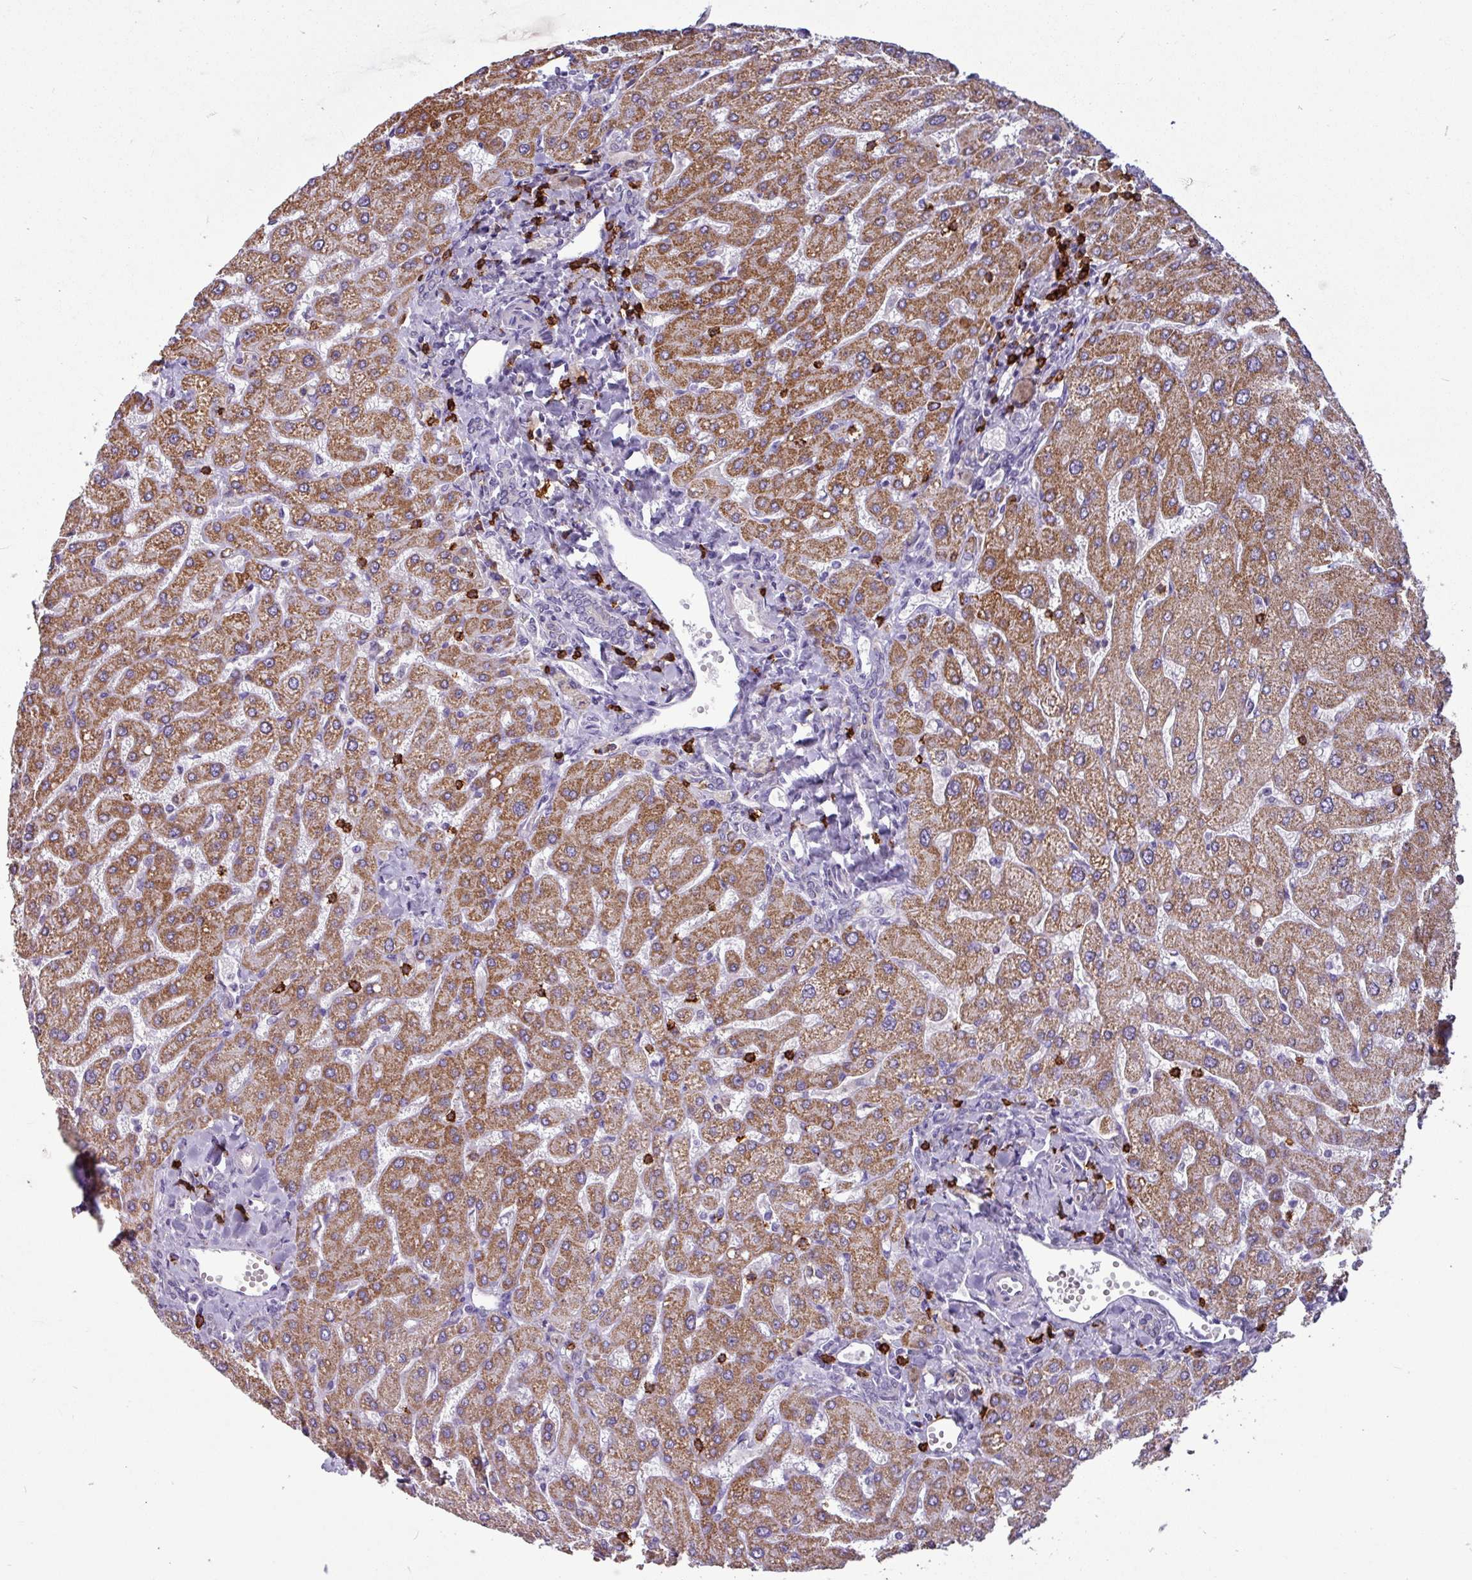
{"staining": {"intensity": "negative", "quantity": "none", "location": "none"}, "tissue": "liver", "cell_type": "Cholangiocytes", "image_type": "normal", "snomed": [{"axis": "morphology", "description": "Normal tissue, NOS"}, {"axis": "topography", "description": "Liver"}], "caption": "Liver stained for a protein using immunohistochemistry (IHC) demonstrates no positivity cholangiocytes.", "gene": "CD8A", "patient": {"sex": "male", "age": 55}}